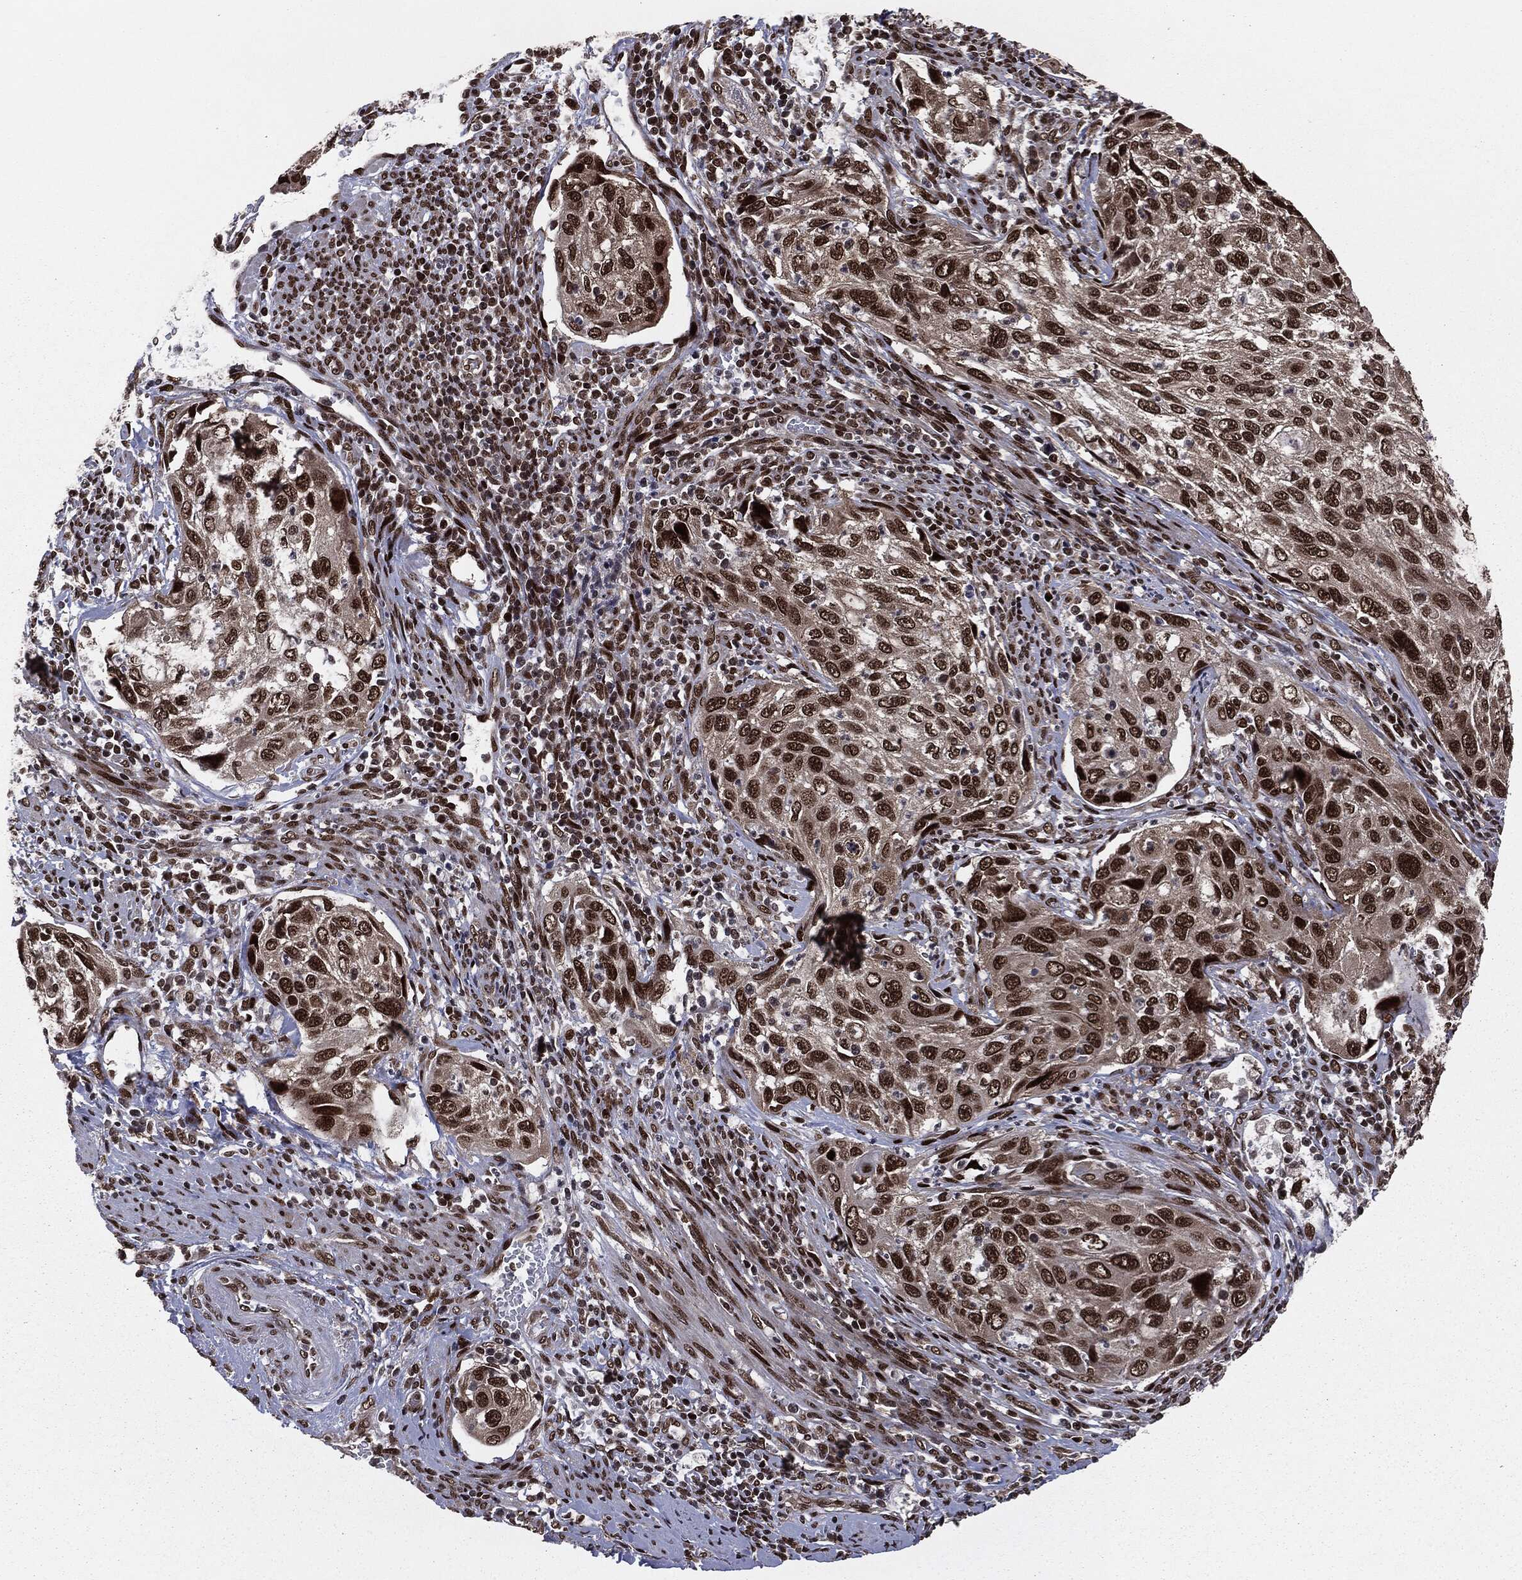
{"staining": {"intensity": "strong", "quantity": ">75%", "location": "nuclear"}, "tissue": "cervical cancer", "cell_type": "Tumor cells", "image_type": "cancer", "snomed": [{"axis": "morphology", "description": "Squamous cell carcinoma, NOS"}, {"axis": "topography", "description": "Cervix"}], "caption": "Tumor cells exhibit strong nuclear staining in approximately >75% of cells in cervical squamous cell carcinoma.", "gene": "DVL2", "patient": {"sex": "female", "age": 70}}